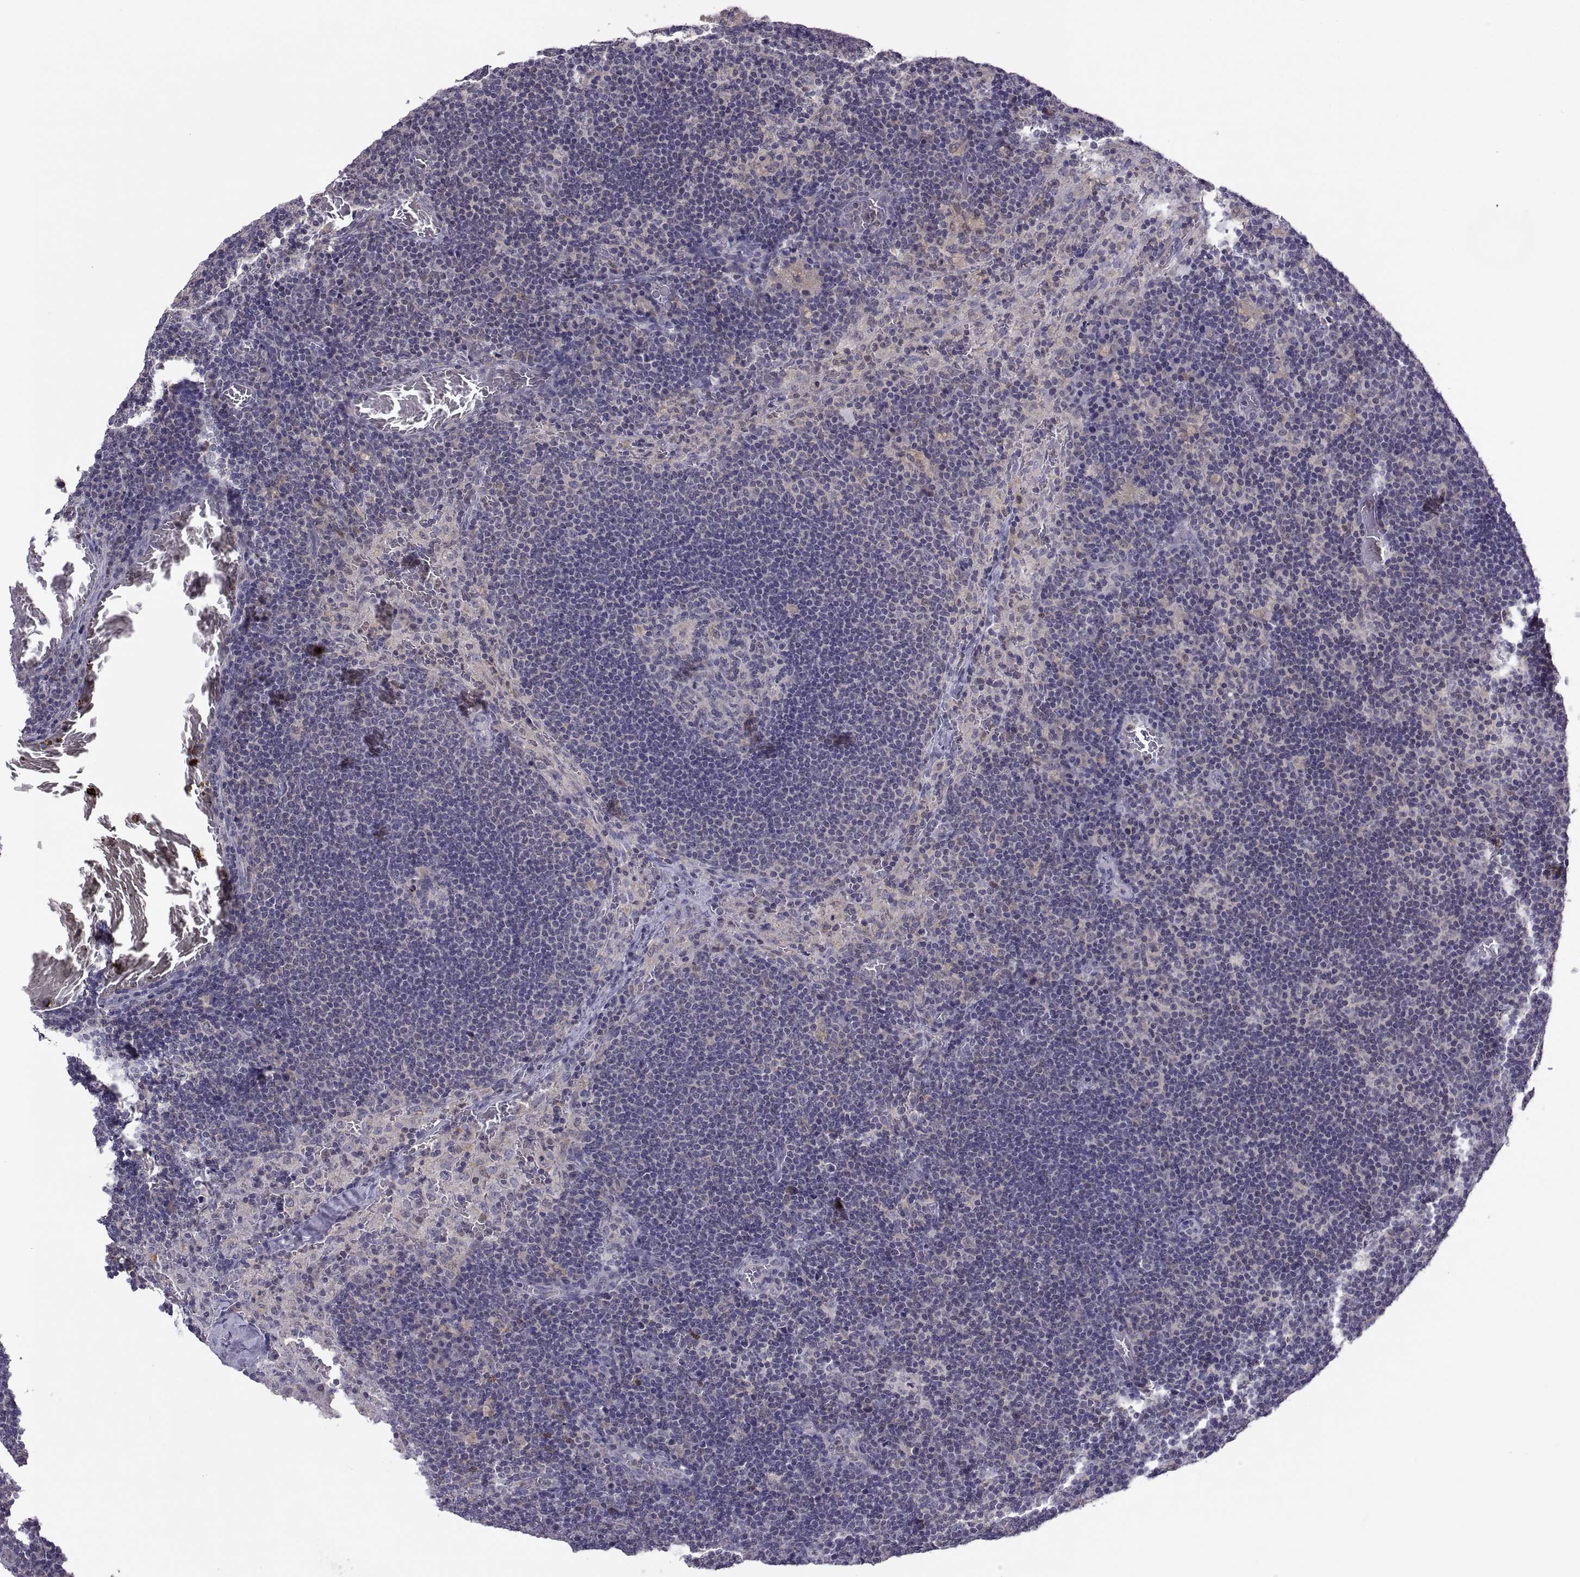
{"staining": {"intensity": "negative", "quantity": "none", "location": "none"}, "tissue": "lymph node", "cell_type": "Germinal center cells", "image_type": "normal", "snomed": [{"axis": "morphology", "description": "Normal tissue, NOS"}, {"axis": "topography", "description": "Lymph node"}], "caption": "Immunohistochemical staining of benign lymph node reveals no significant expression in germinal center cells. Nuclei are stained in blue.", "gene": "FGF9", "patient": {"sex": "male", "age": 63}}